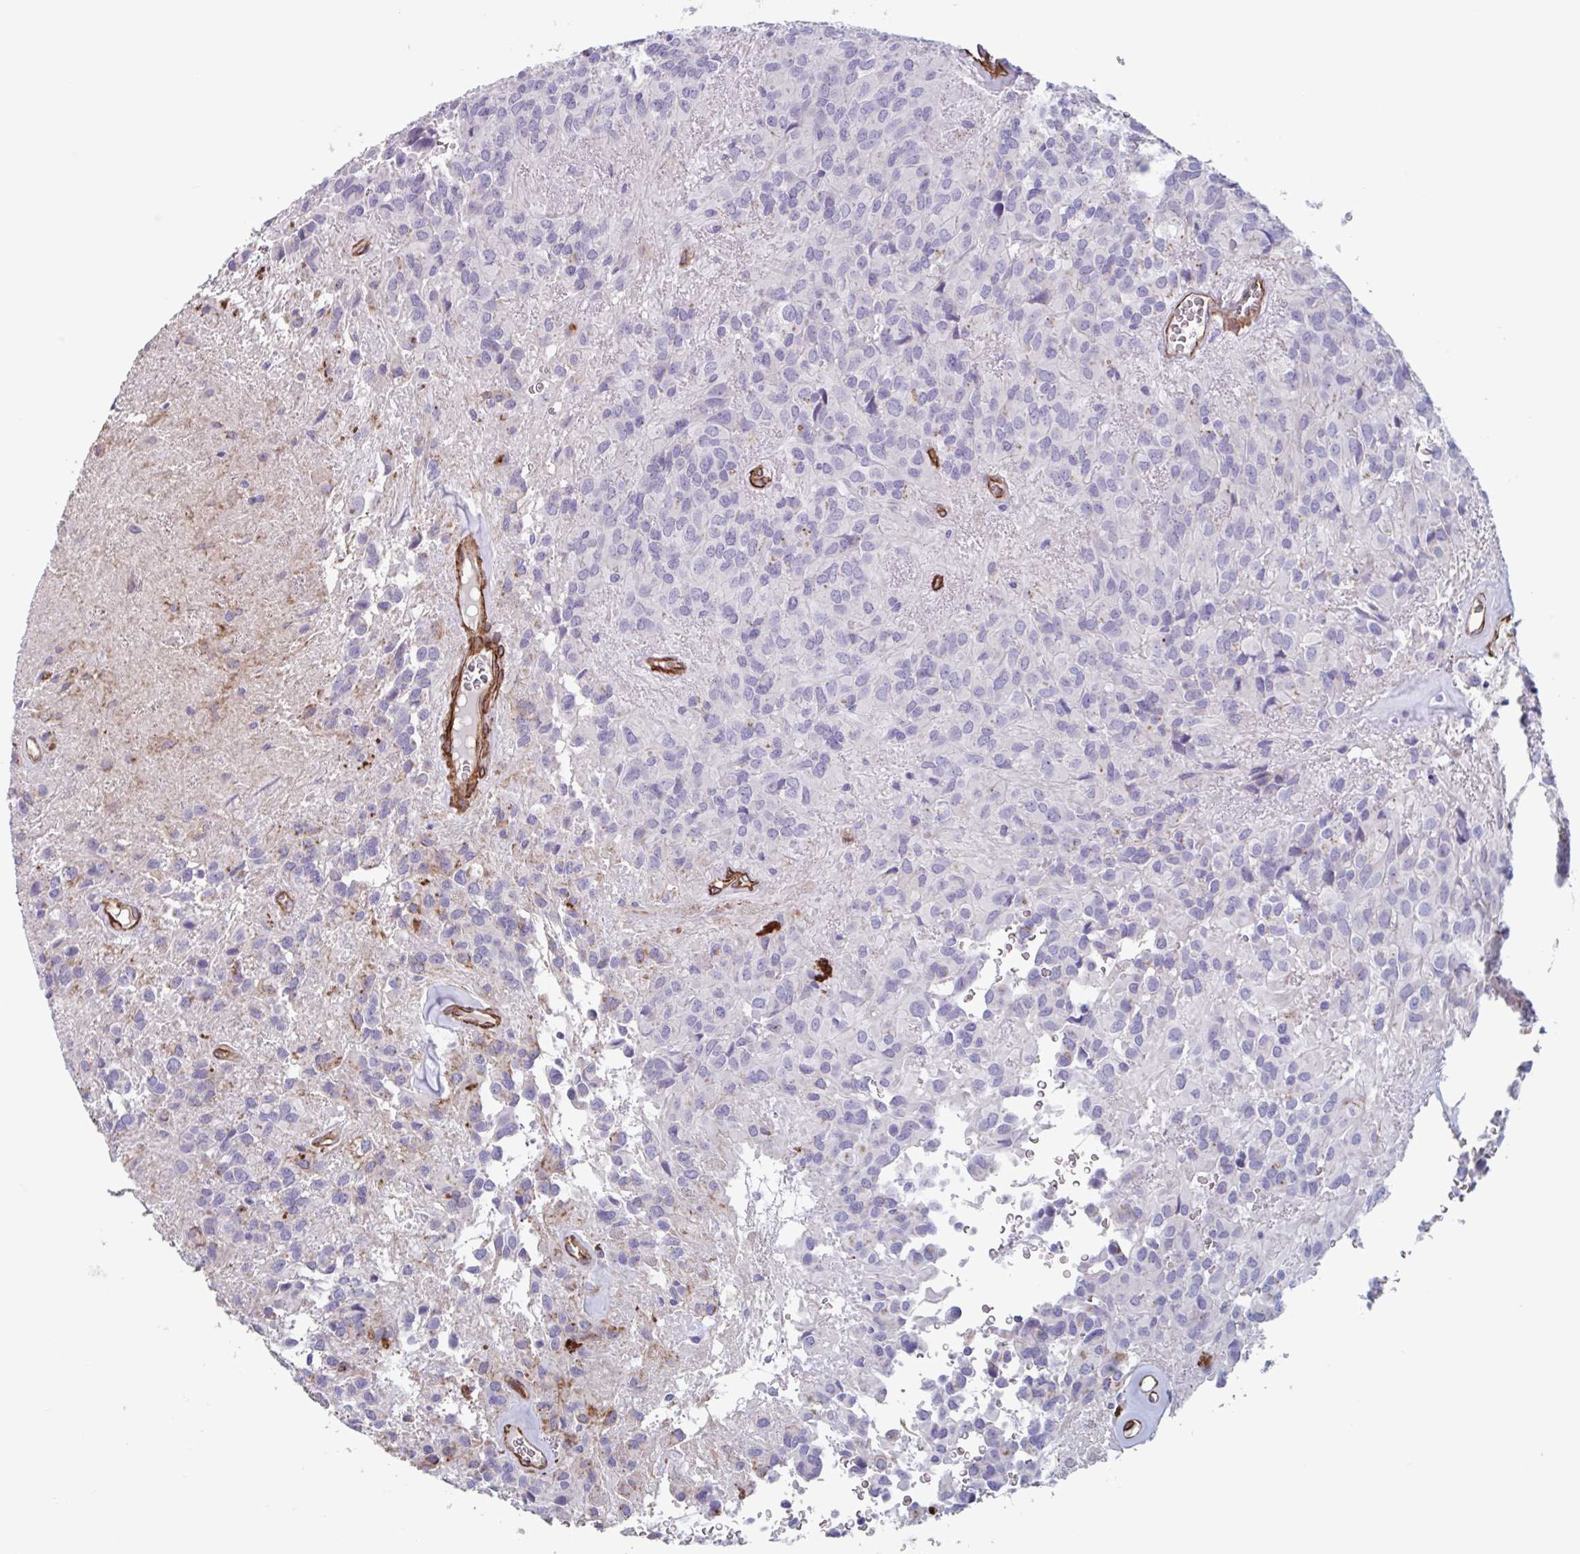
{"staining": {"intensity": "negative", "quantity": "none", "location": "none"}, "tissue": "glioma", "cell_type": "Tumor cells", "image_type": "cancer", "snomed": [{"axis": "morphology", "description": "Glioma, malignant, Low grade"}, {"axis": "topography", "description": "Brain"}], "caption": "The immunohistochemistry micrograph has no significant positivity in tumor cells of malignant low-grade glioma tissue. (DAB (3,3'-diaminobenzidine) immunohistochemistry visualized using brightfield microscopy, high magnification).", "gene": "CITED4", "patient": {"sex": "male", "age": 56}}